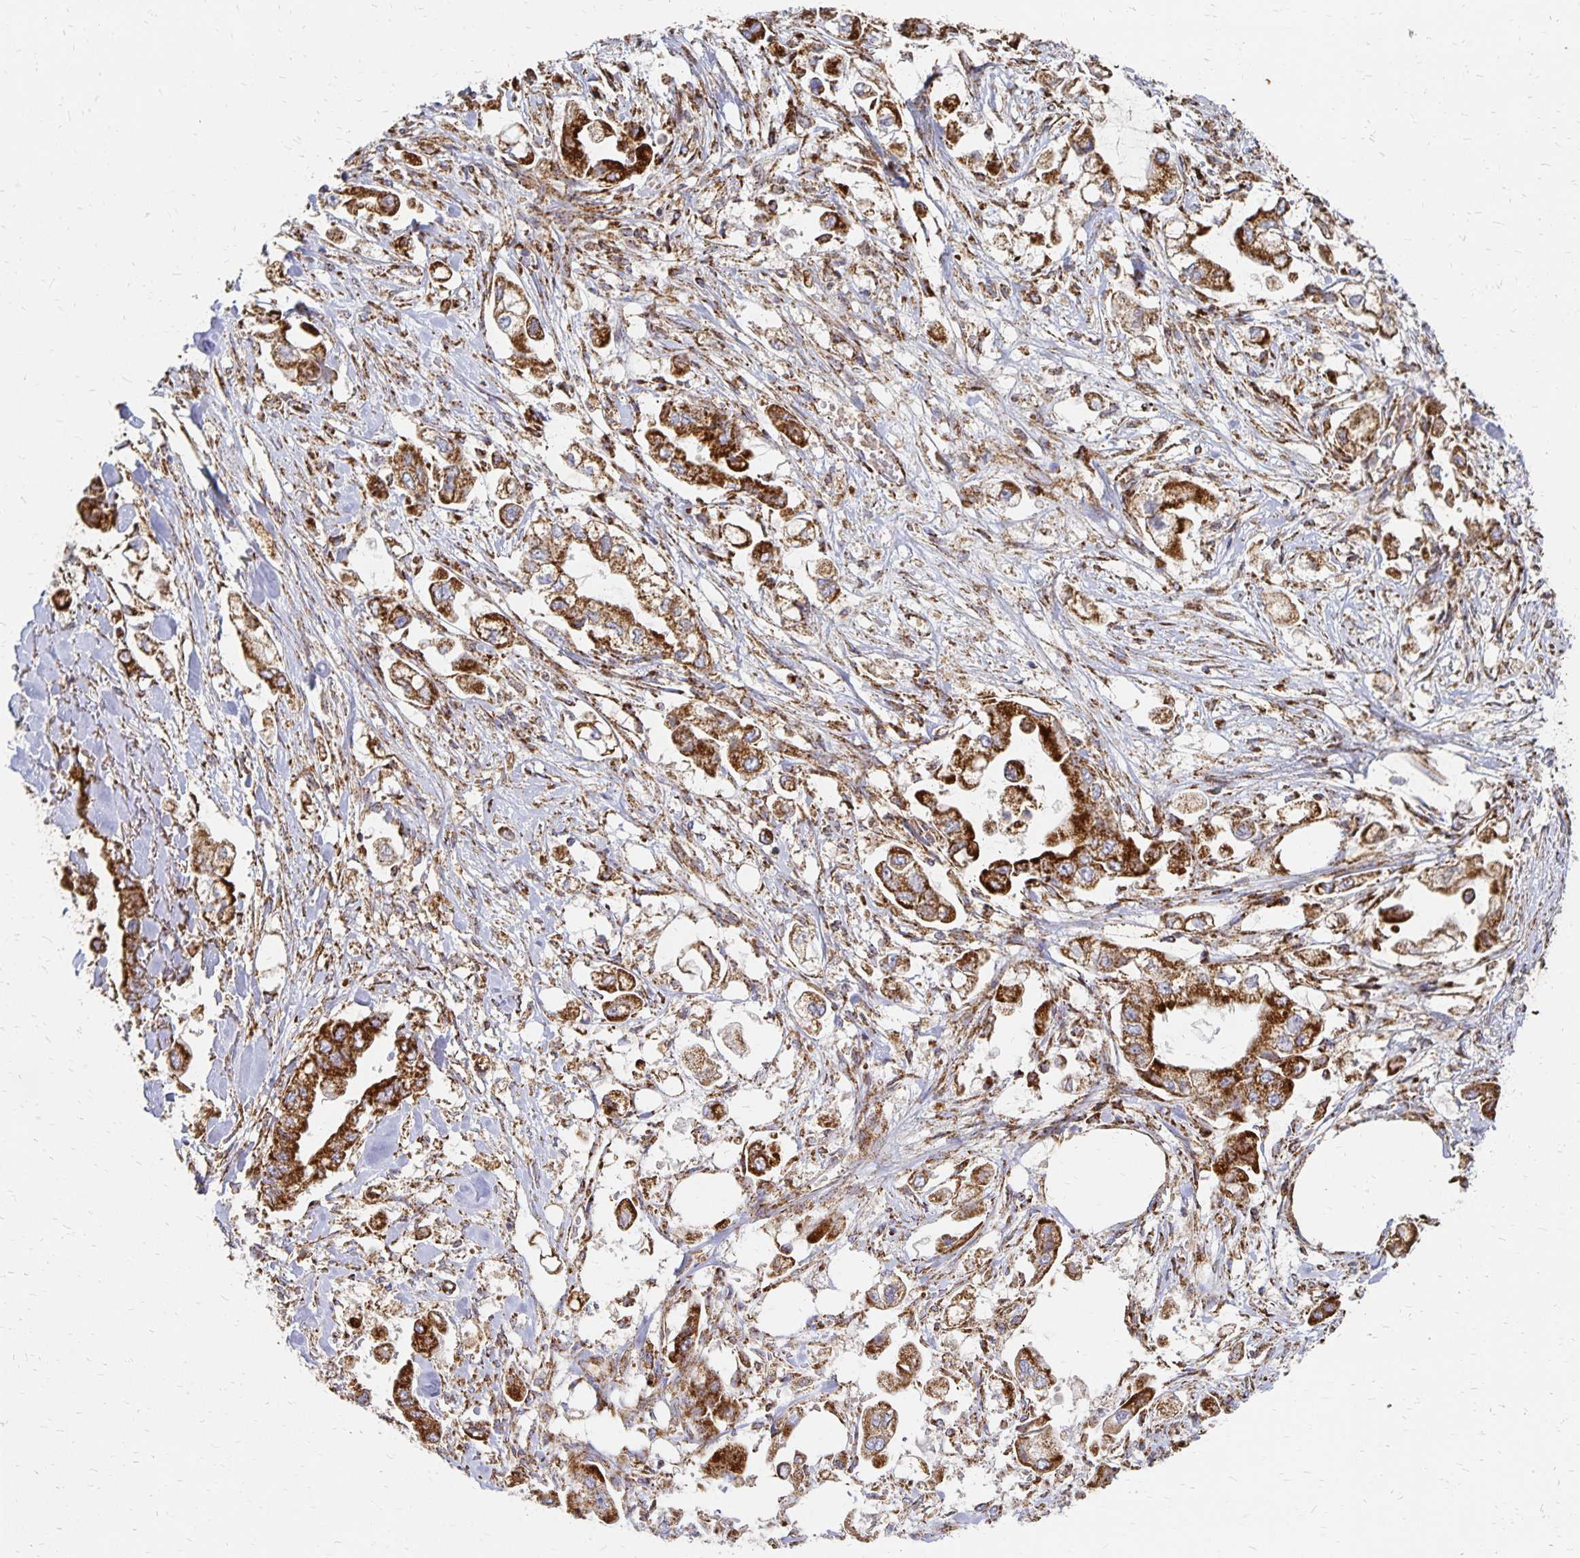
{"staining": {"intensity": "strong", "quantity": ">75%", "location": "cytoplasmic/membranous"}, "tissue": "stomach cancer", "cell_type": "Tumor cells", "image_type": "cancer", "snomed": [{"axis": "morphology", "description": "Adenocarcinoma, NOS"}, {"axis": "topography", "description": "Stomach"}], "caption": "Protein expression analysis of stomach cancer reveals strong cytoplasmic/membranous expression in approximately >75% of tumor cells.", "gene": "STOML2", "patient": {"sex": "male", "age": 62}}